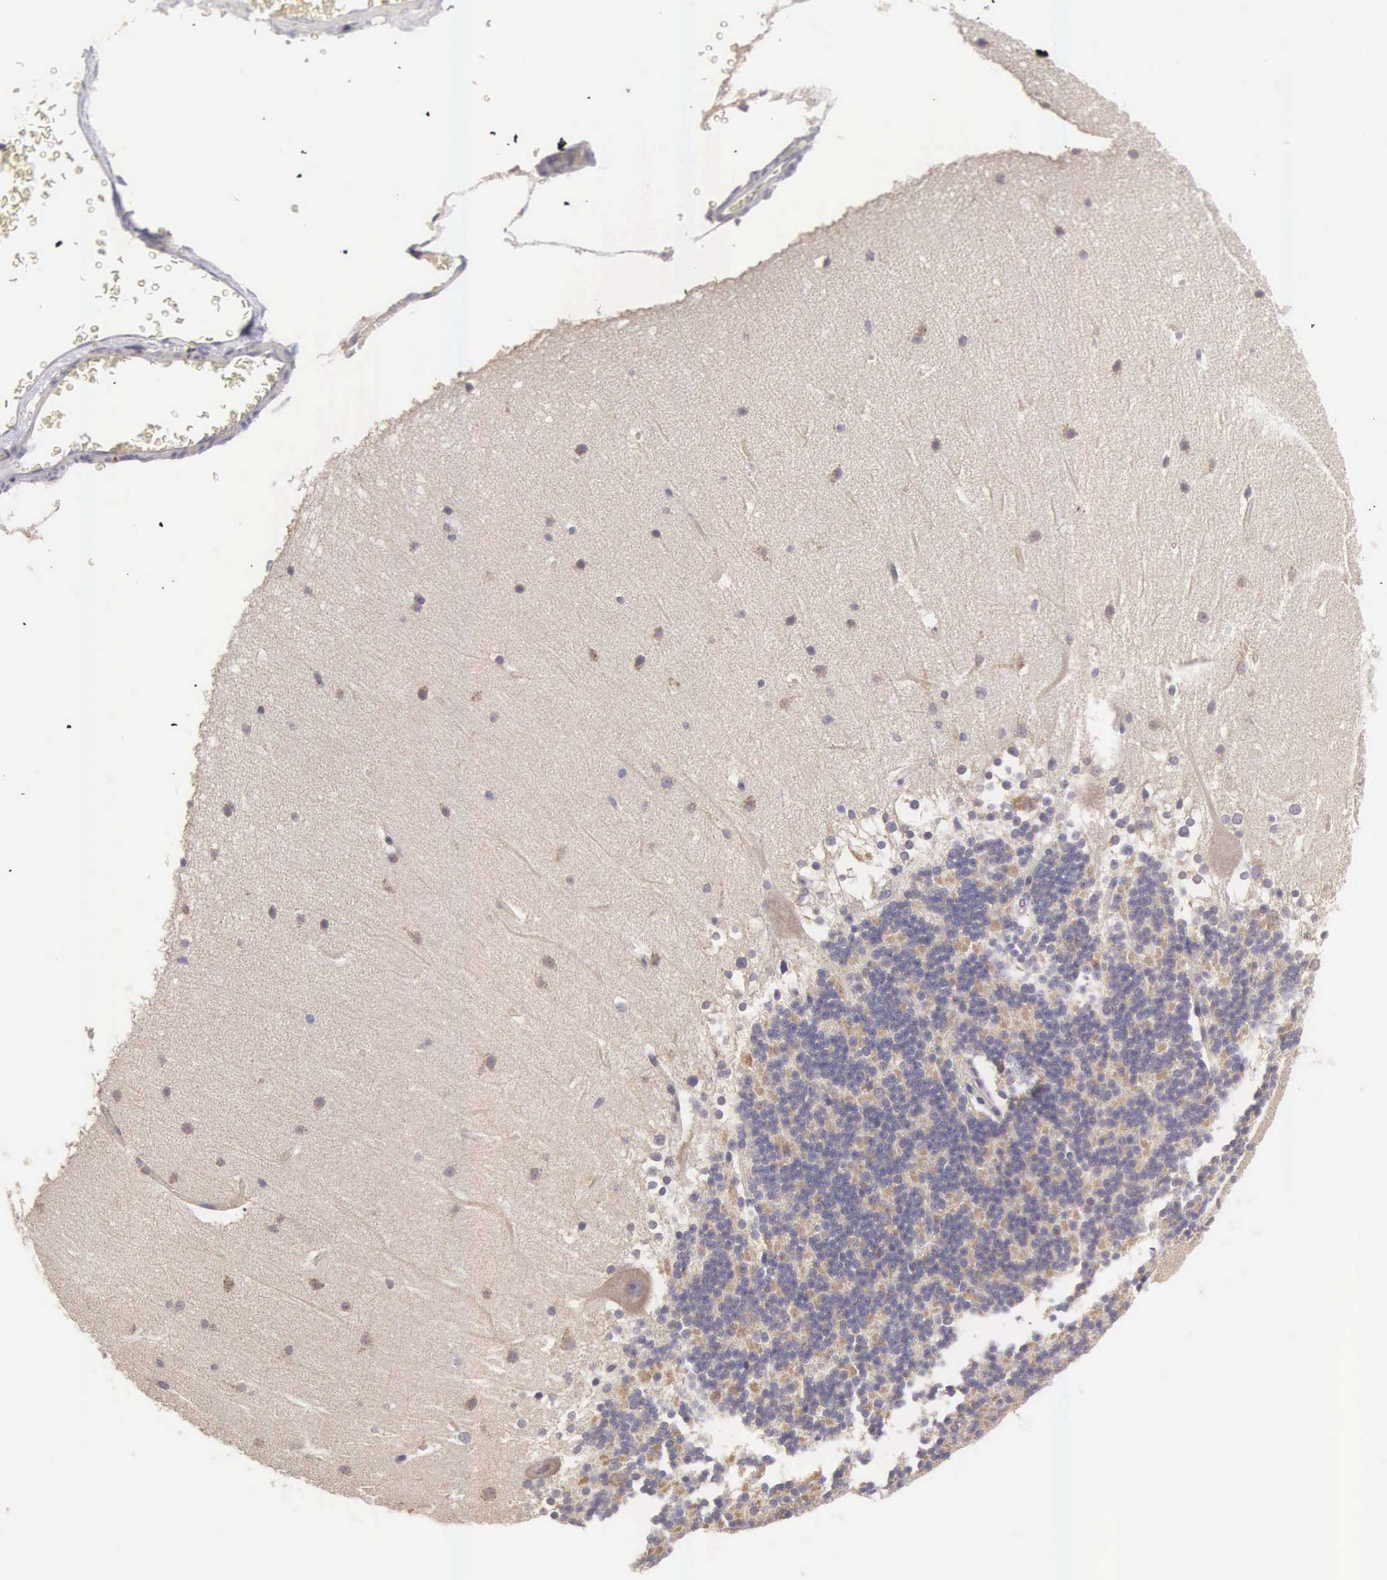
{"staining": {"intensity": "weak", "quantity": "<25%", "location": "cytoplasmic/membranous"}, "tissue": "cerebellum", "cell_type": "Cells in granular layer", "image_type": "normal", "snomed": [{"axis": "morphology", "description": "Normal tissue, NOS"}, {"axis": "topography", "description": "Cerebellum"}], "caption": "Cells in granular layer show no significant protein positivity in benign cerebellum. Nuclei are stained in blue.", "gene": "TXLNG", "patient": {"sex": "female", "age": 19}}